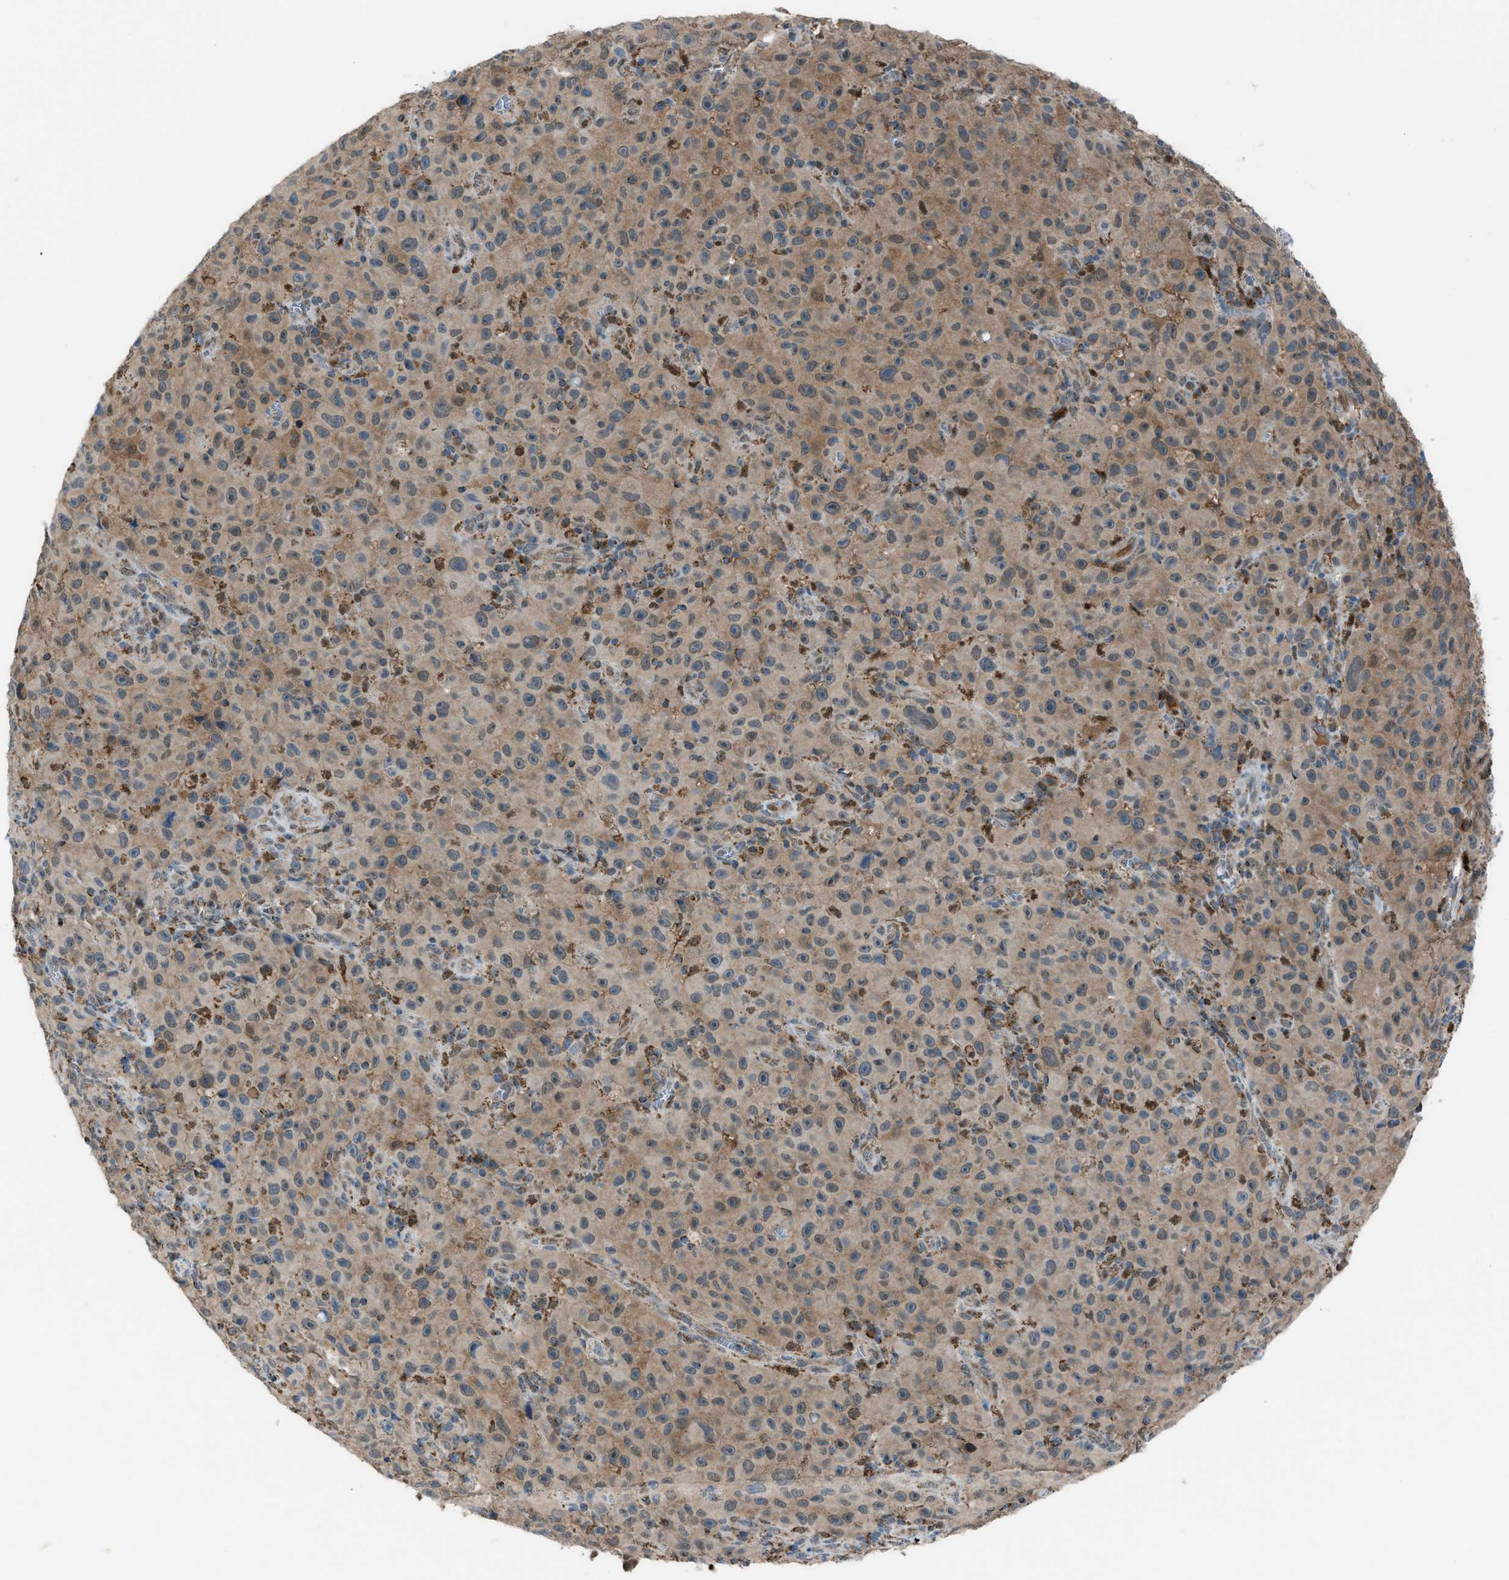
{"staining": {"intensity": "moderate", "quantity": ">75%", "location": "cytoplasmic/membranous,nuclear"}, "tissue": "melanoma", "cell_type": "Tumor cells", "image_type": "cancer", "snomed": [{"axis": "morphology", "description": "Malignant melanoma, NOS"}, {"axis": "topography", "description": "Skin"}], "caption": "Human melanoma stained with a protein marker shows moderate staining in tumor cells.", "gene": "SRM", "patient": {"sex": "female", "age": 82}}